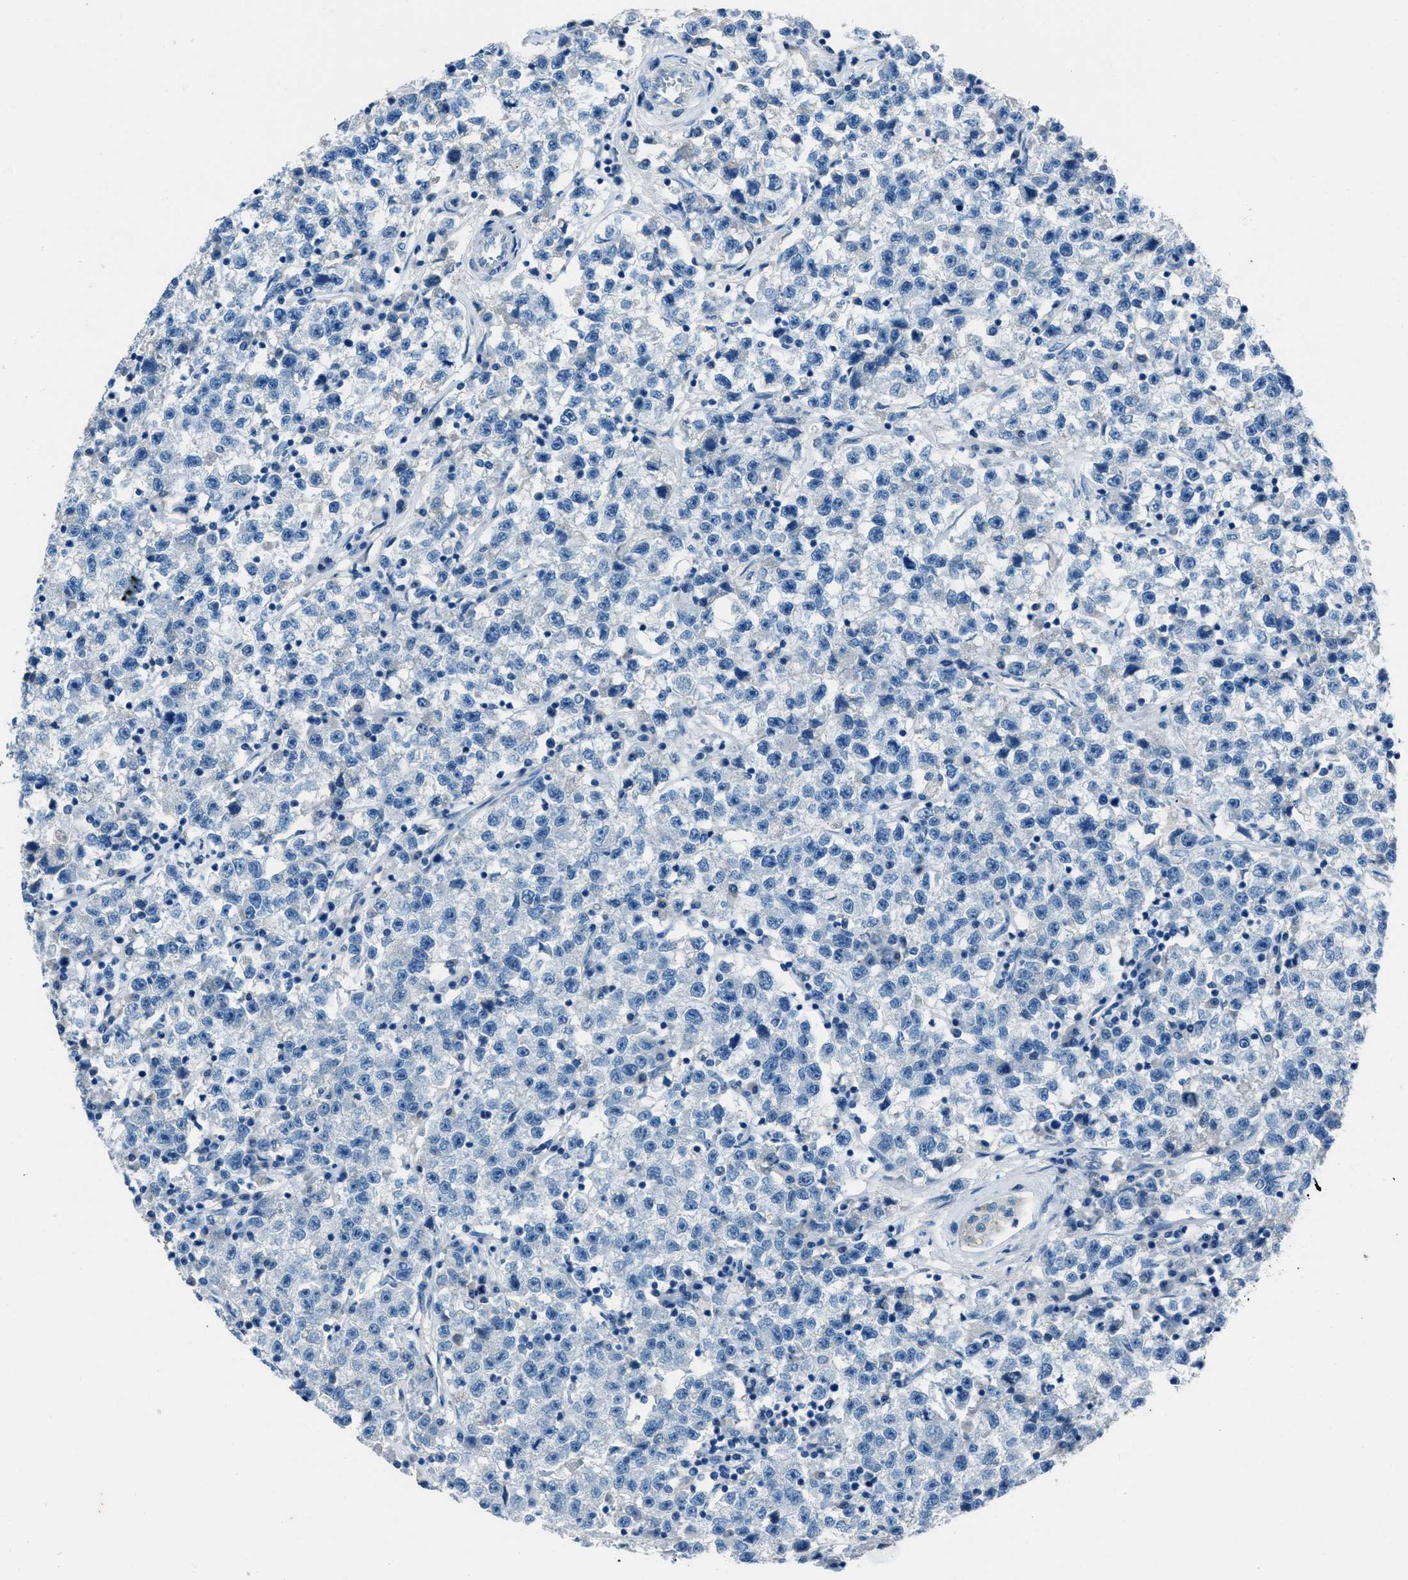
{"staining": {"intensity": "negative", "quantity": "none", "location": "none"}, "tissue": "testis cancer", "cell_type": "Tumor cells", "image_type": "cancer", "snomed": [{"axis": "morphology", "description": "Seminoma, NOS"}, {"axis": "topography", "description": "Testis"}], "caption": "High magnification brightfield microscopy of testis cancer (seminoma) stained with DAB (brown) and counterstained with hematoxylin (blue): tumor cells show no significant staining.", "gene": "AMACR", "patient": {"sex": "male", "age": 22}}